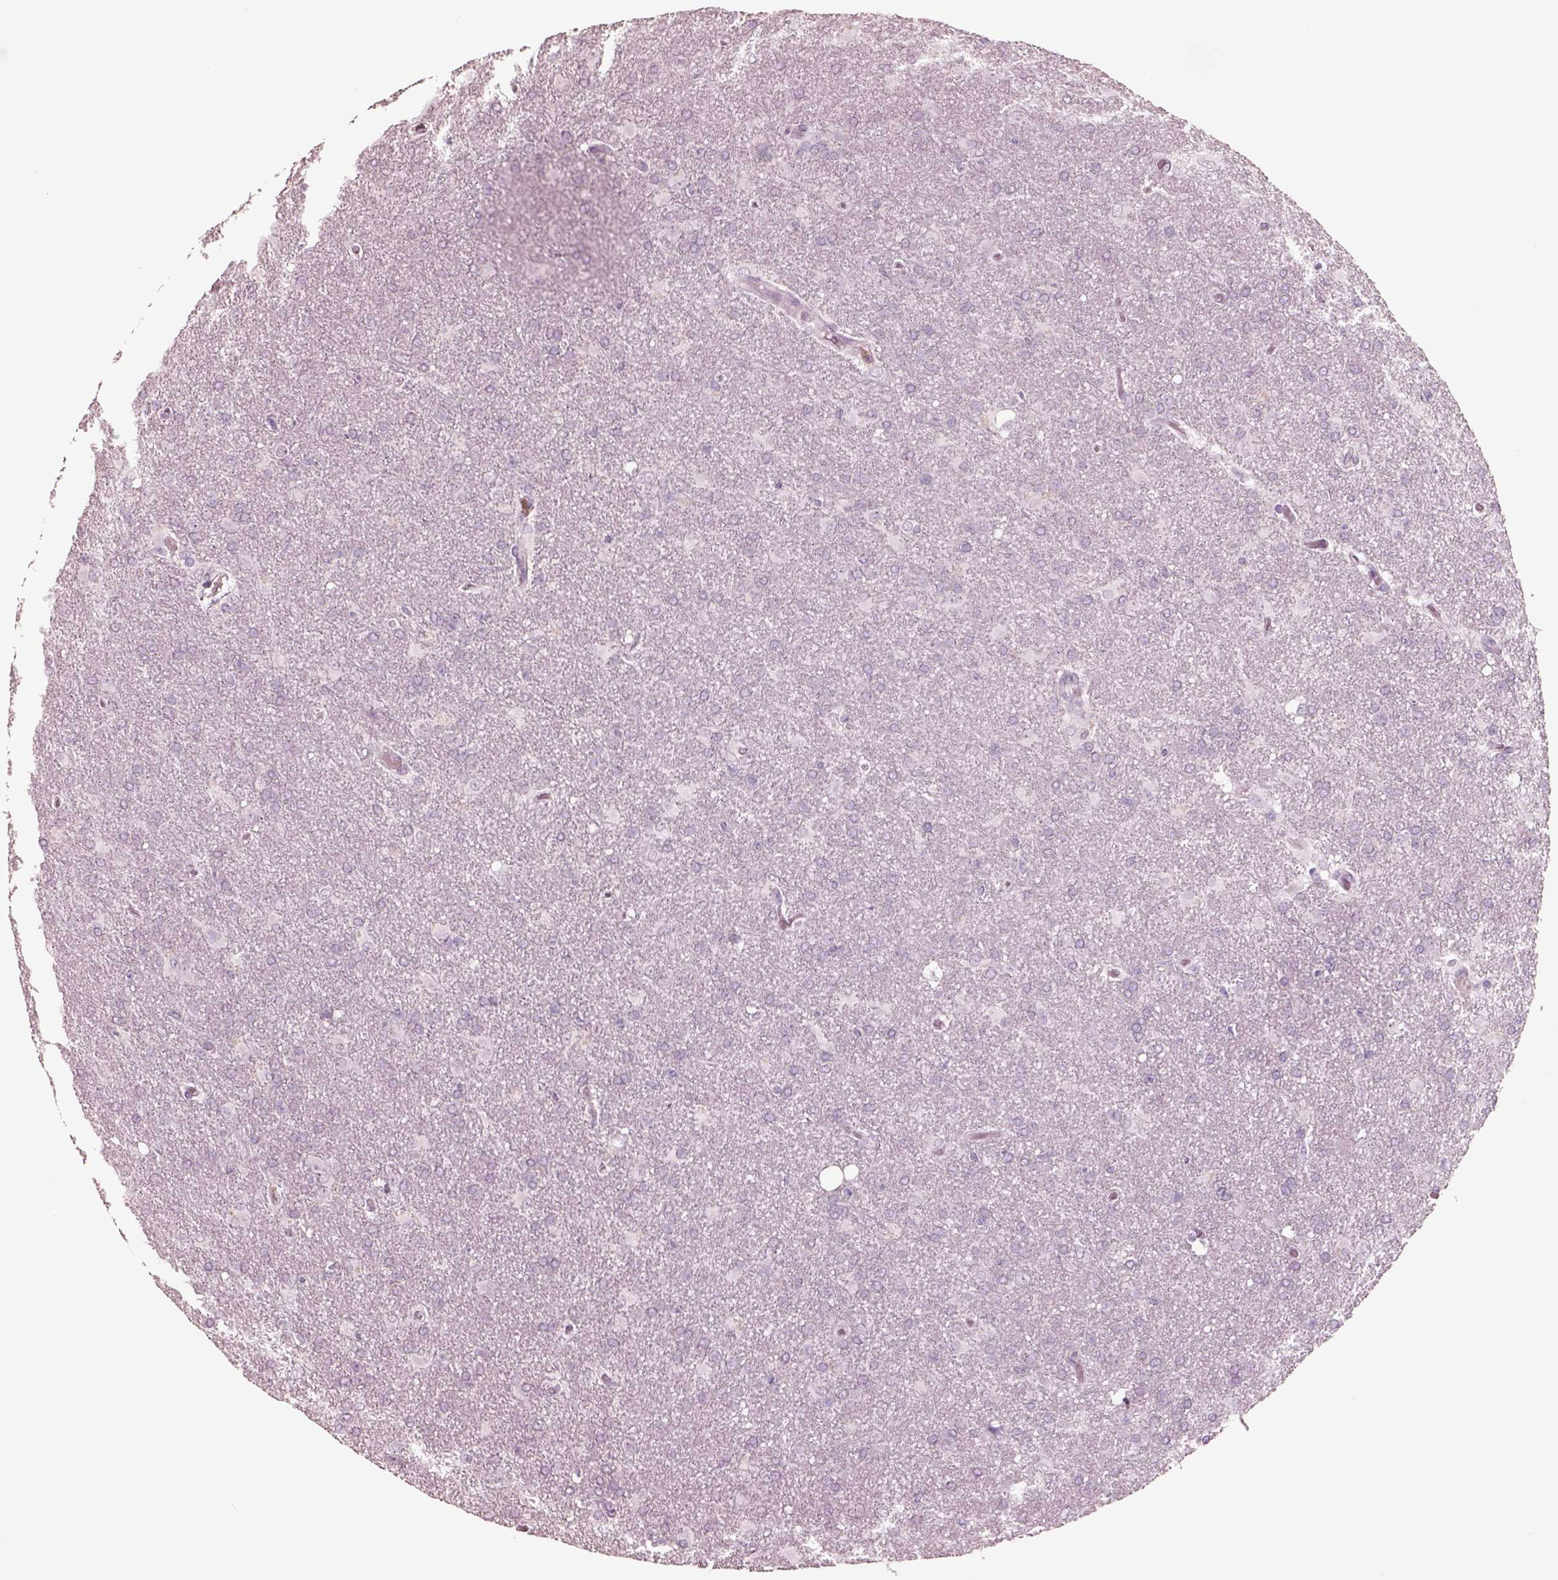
{"staining": {"intensity": "negative", "quantity": "none", "location": "none"}, "tissue": "glioma", "cell_type": "Tumor cells", "image_type": "cancer", "snomed": [{"axis": "morphology", "description": "Glioma, malignant, High grade"}, {"axis": "topography", "description": "Brain"}], "caption": "IHC of malignant glioma (high-grade) displays no positivity in tumor cells.", "gene": "PDCD1", "patient": {"sex": "male", "age": 68}}